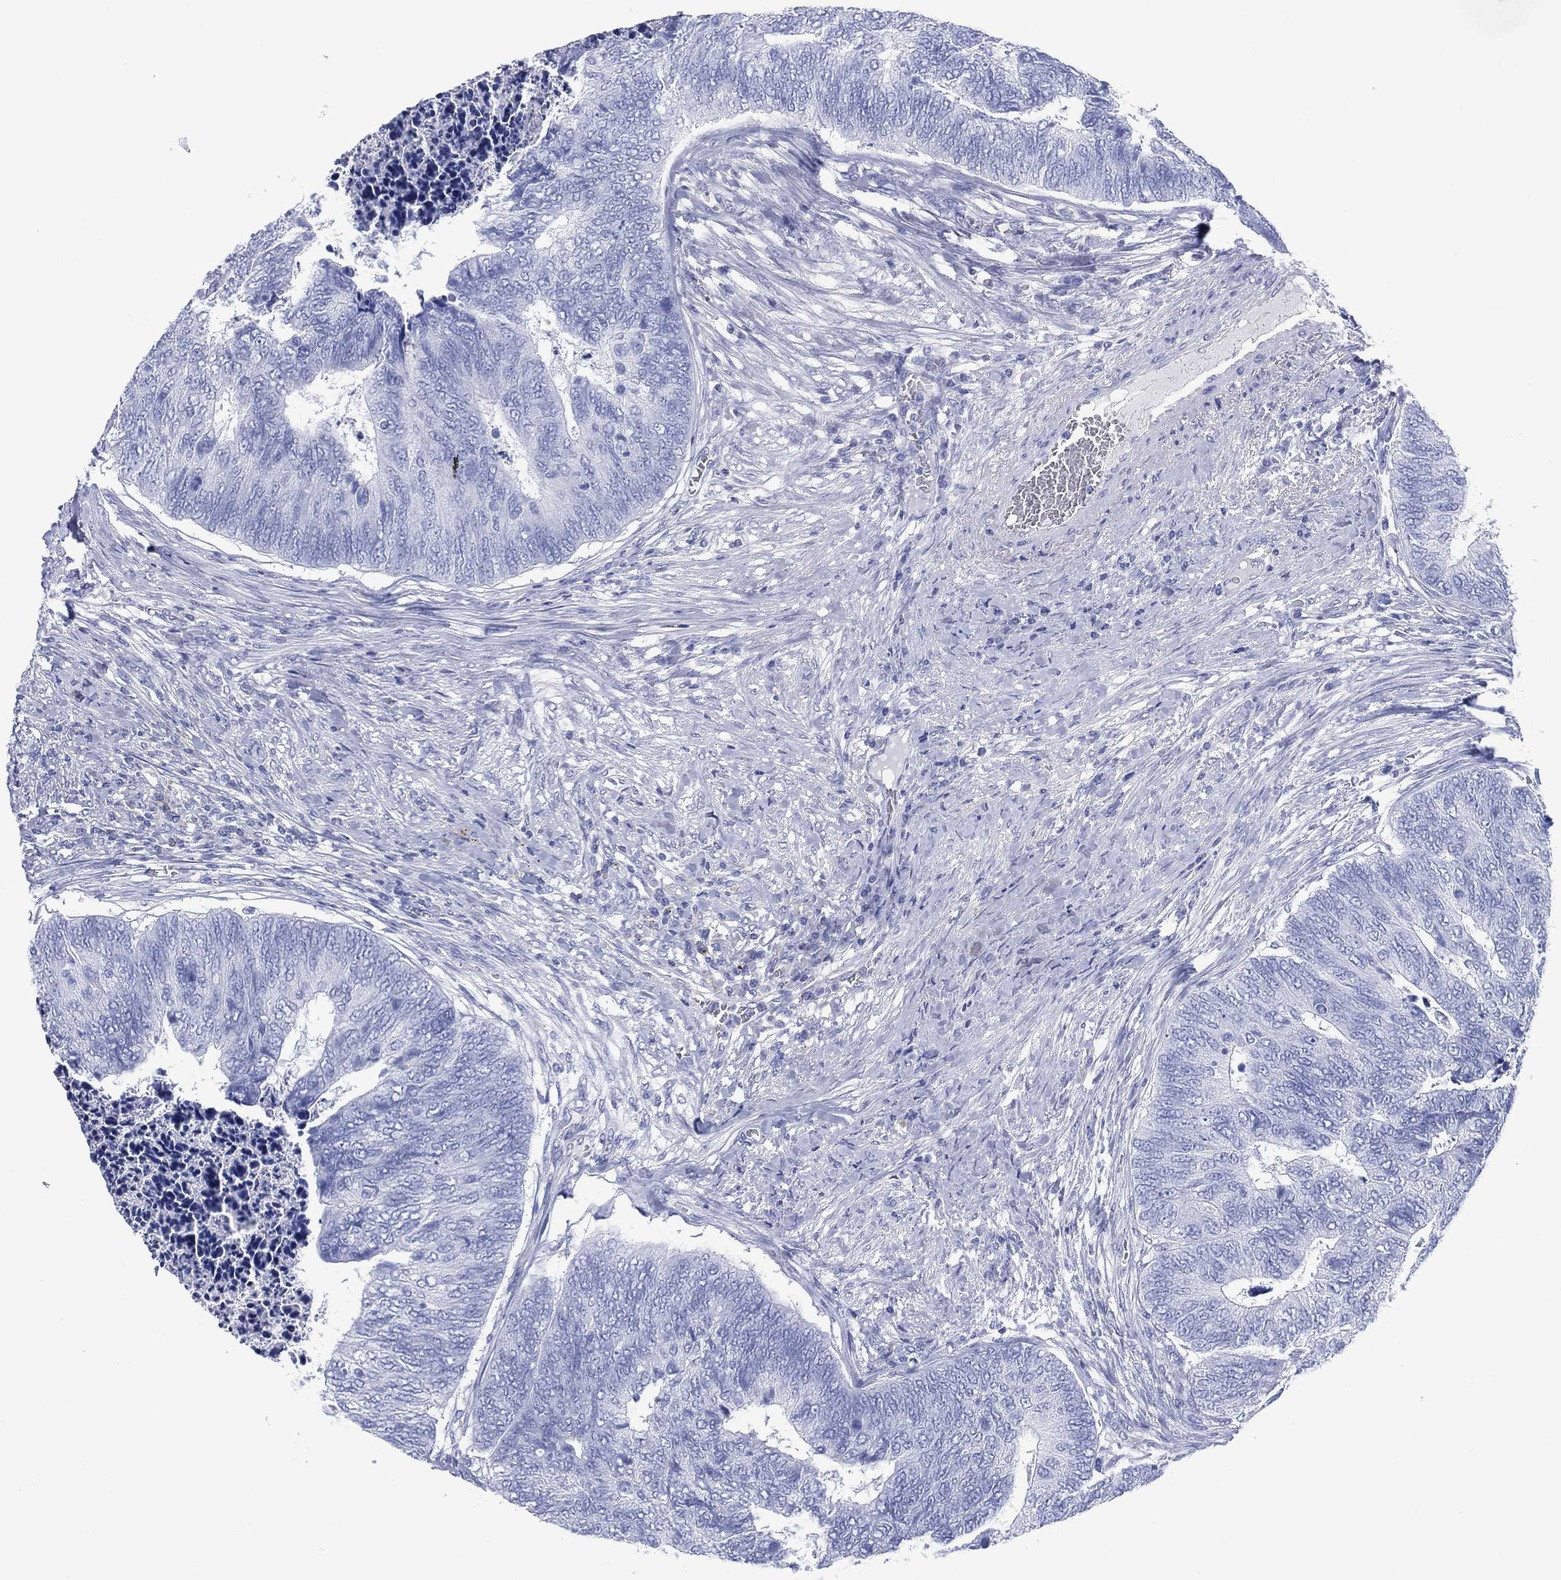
{"staining": {"intensity": "negative", "quantity": "none", "location": "none"}, "tissue": "colorectal cancer", "cell_type": "Tumor cells", "image_type": "cancer", "snomed": [{"axis": "morphology", "description": "Adenocarcinoma, NOS"}, {"axis": "topography", "description": "Colon"}], "caption": "High magnification brightfield microscopy of adenocarcinoma (colorectal) stained with DAB (brown) and counterstained with hematoxylin (blue): tumor cells show no significant positivity.", "gene": "DDI1", "patient": {"sex": "female", "age": 67}}